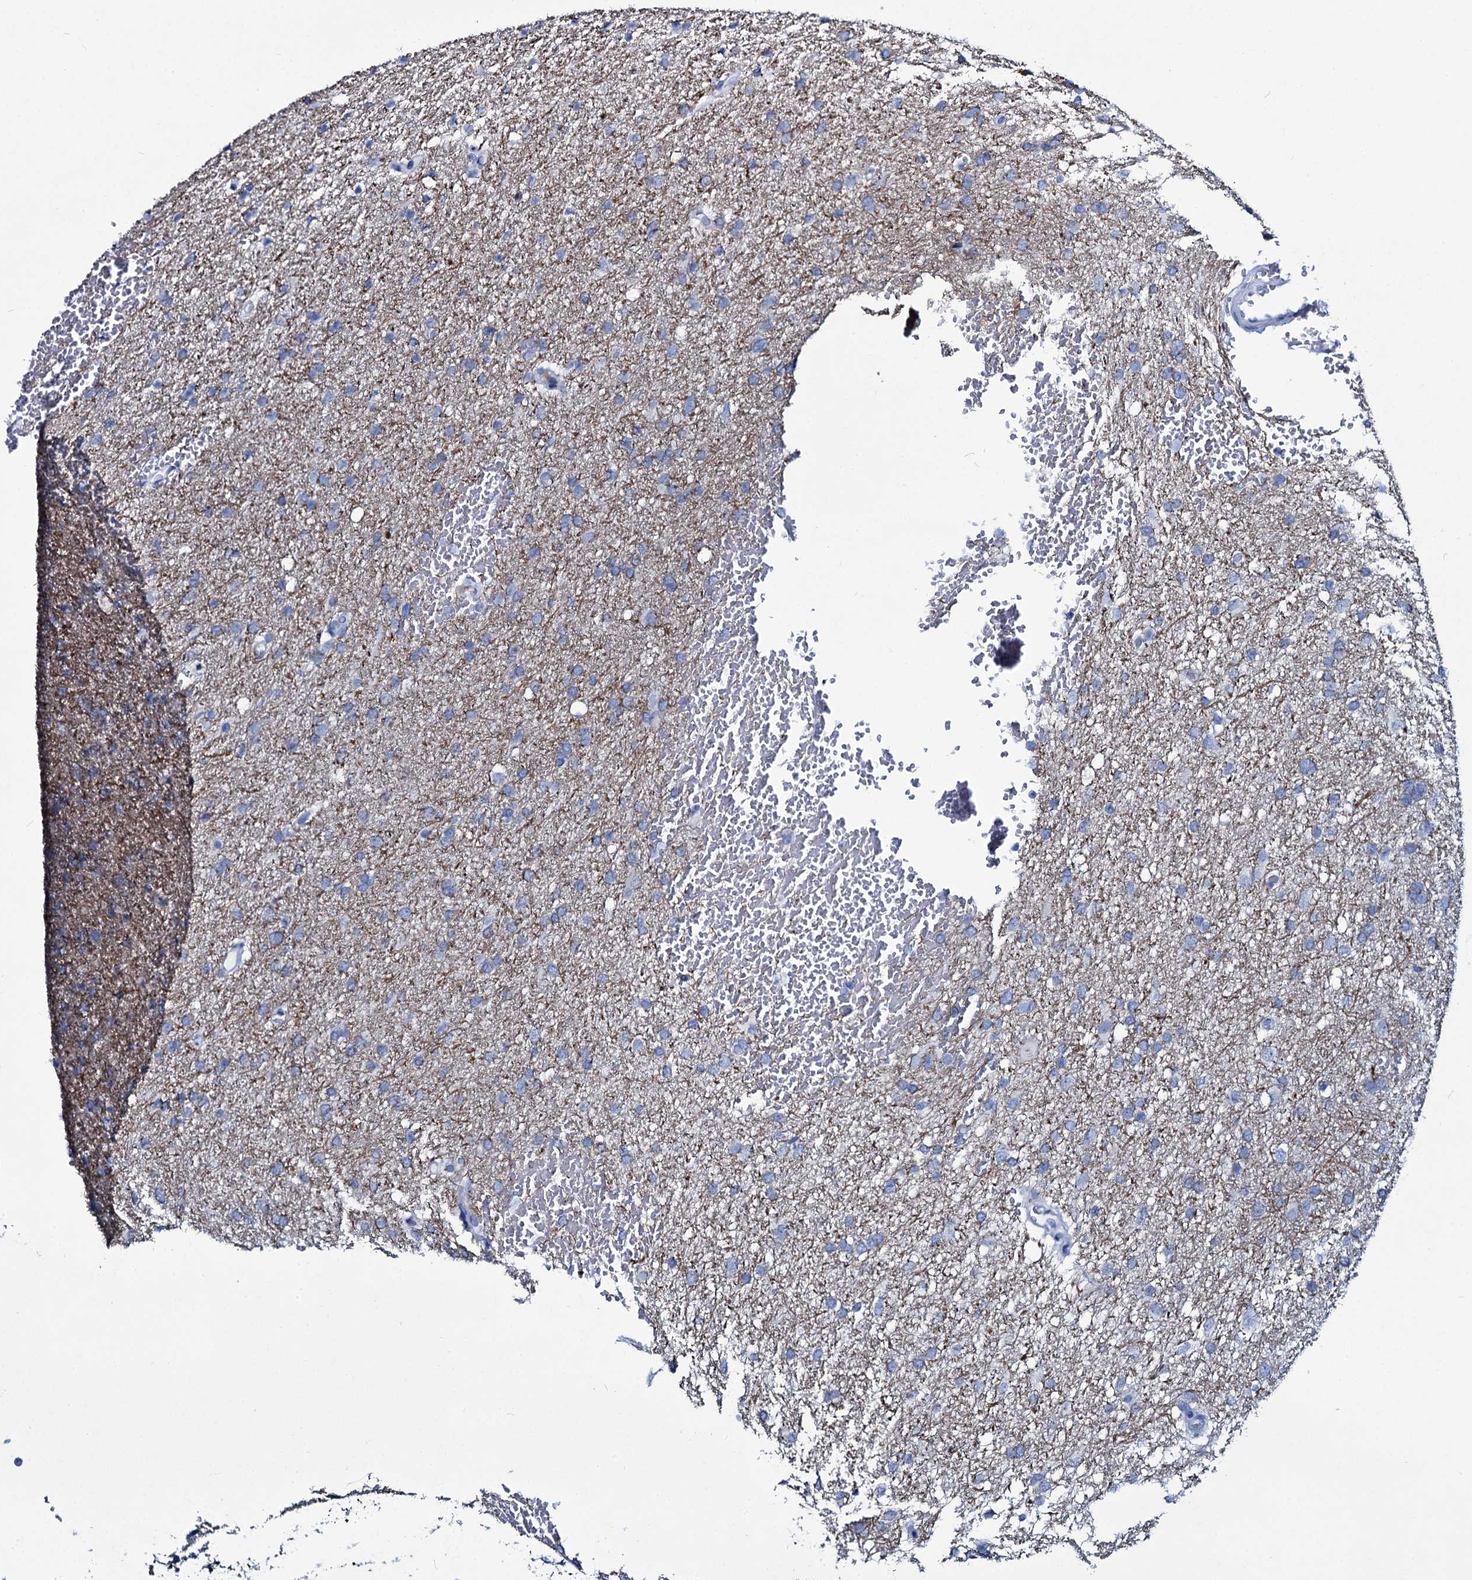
{"staining": {"intensity": "negative", "quantity": "none", "location": "none"}, "tissue": "glioma", "cell_type": "Tumor cells", "image_type": "cancer", "snomed": [{"axis": "morphology", "description": "Glioma, malignant, High grade"}, {"axis": "topography", "description": "Cerebral cortex"}], "caption": "This is a histopathology image of immunohistochemistry staining of high-grade glioma (malignant), which shows no staining in tumor cells.", "gene": "TPGS2", "patient": {"sex": "female", "age": 36}}